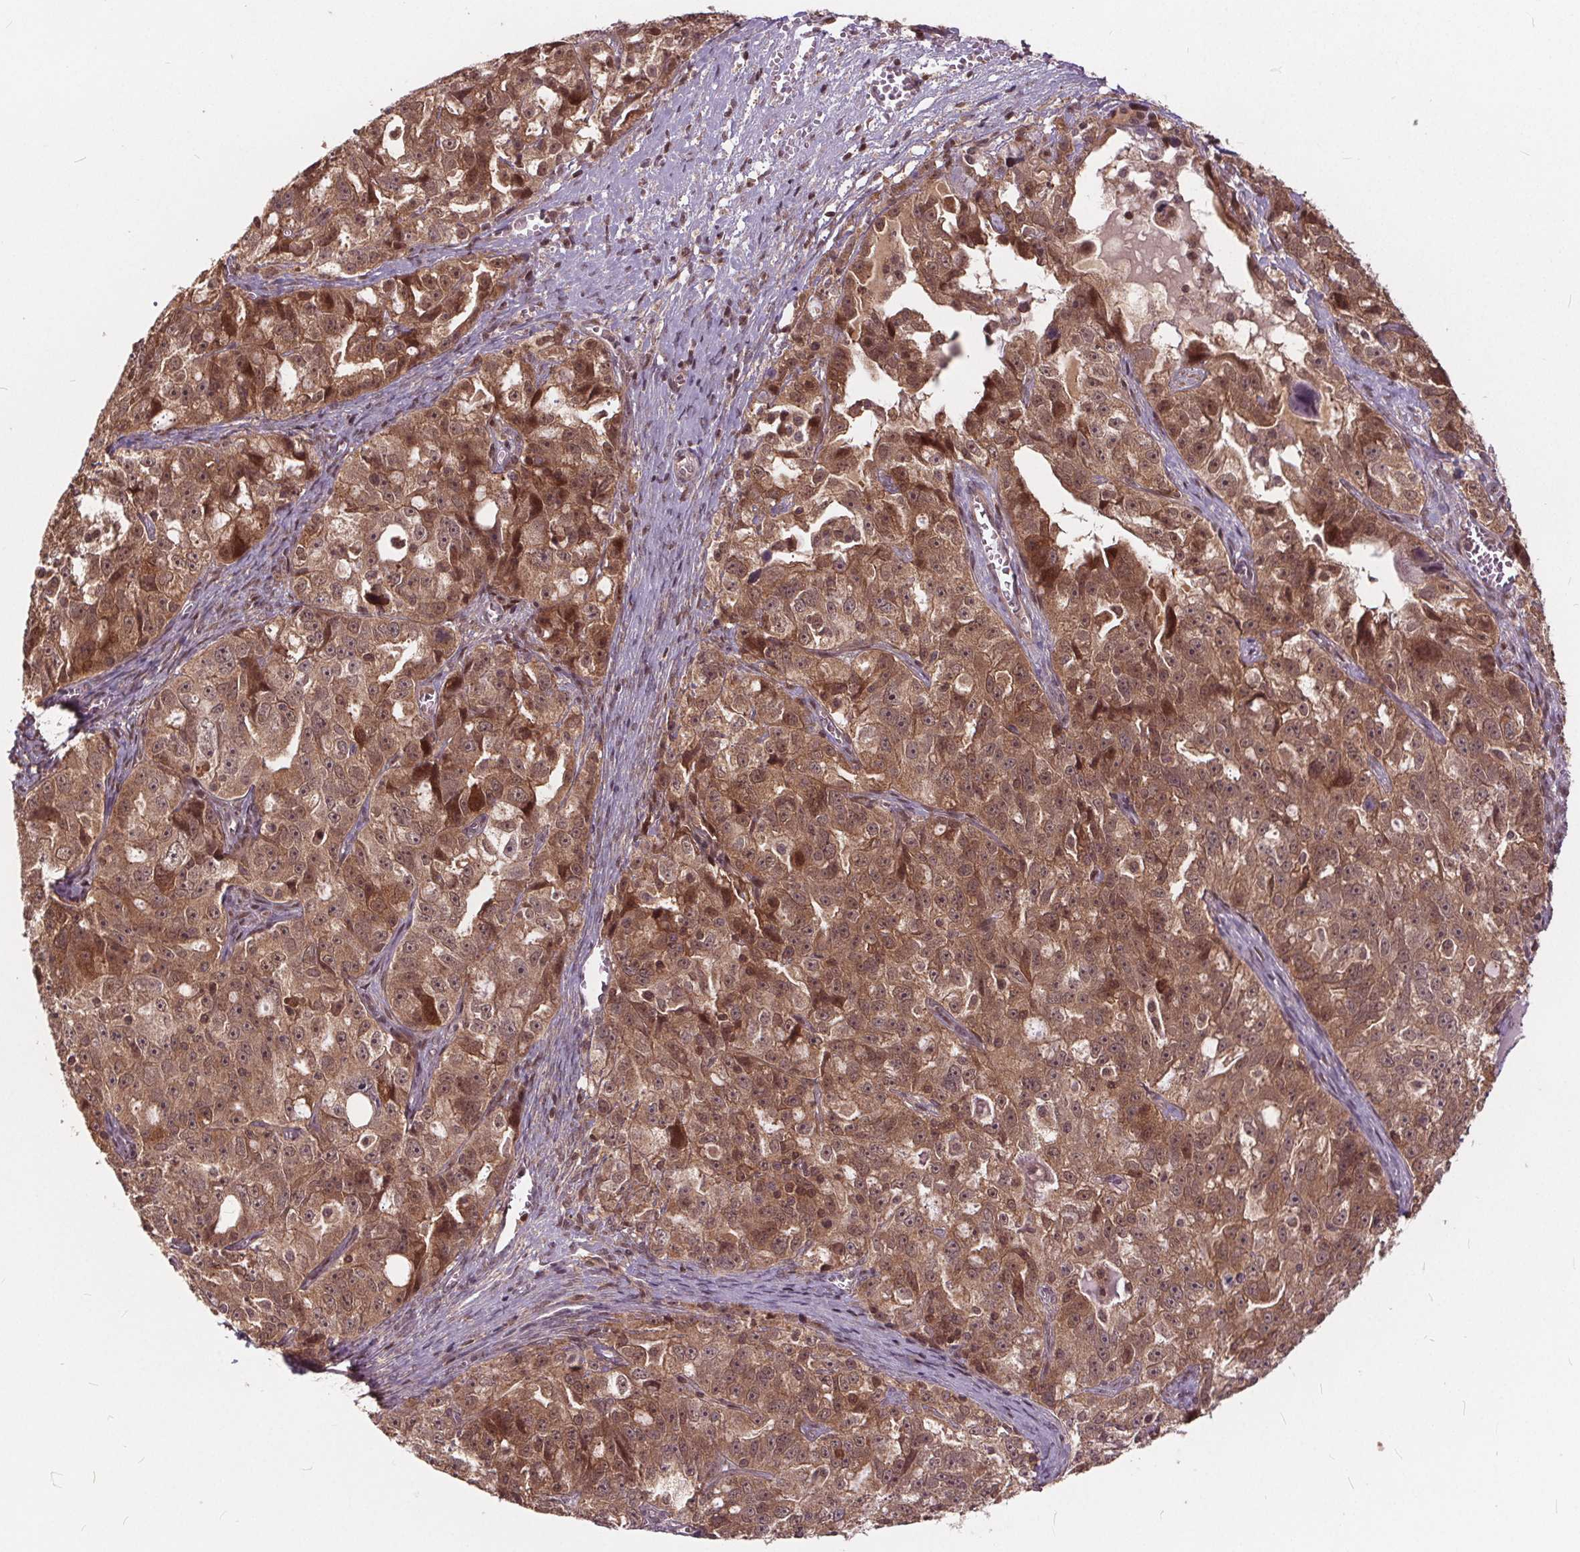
{"staining": {"intensity": "moderate", "quantity": ">75%", "location": "cytoplasmic/membranous"}, "tissue": "ovarian cancer", "cell_type": "Tumor cells", "image_type": "cancer", "snomed": [{"axis": "morphology", "description": "Cystadenocarcinoma, serous, NOS"}, {"axis": "topography", "description": "Ovary"}], "caption": "The image shows a brown stain indicating the presence of a protein in the cytoplasmic/membranous of tumor cells in ovarian cancer (serous cystadenocarcinoma).", "gene": "HIF1AN", "patient": {"sex": "female", "age": 51}}